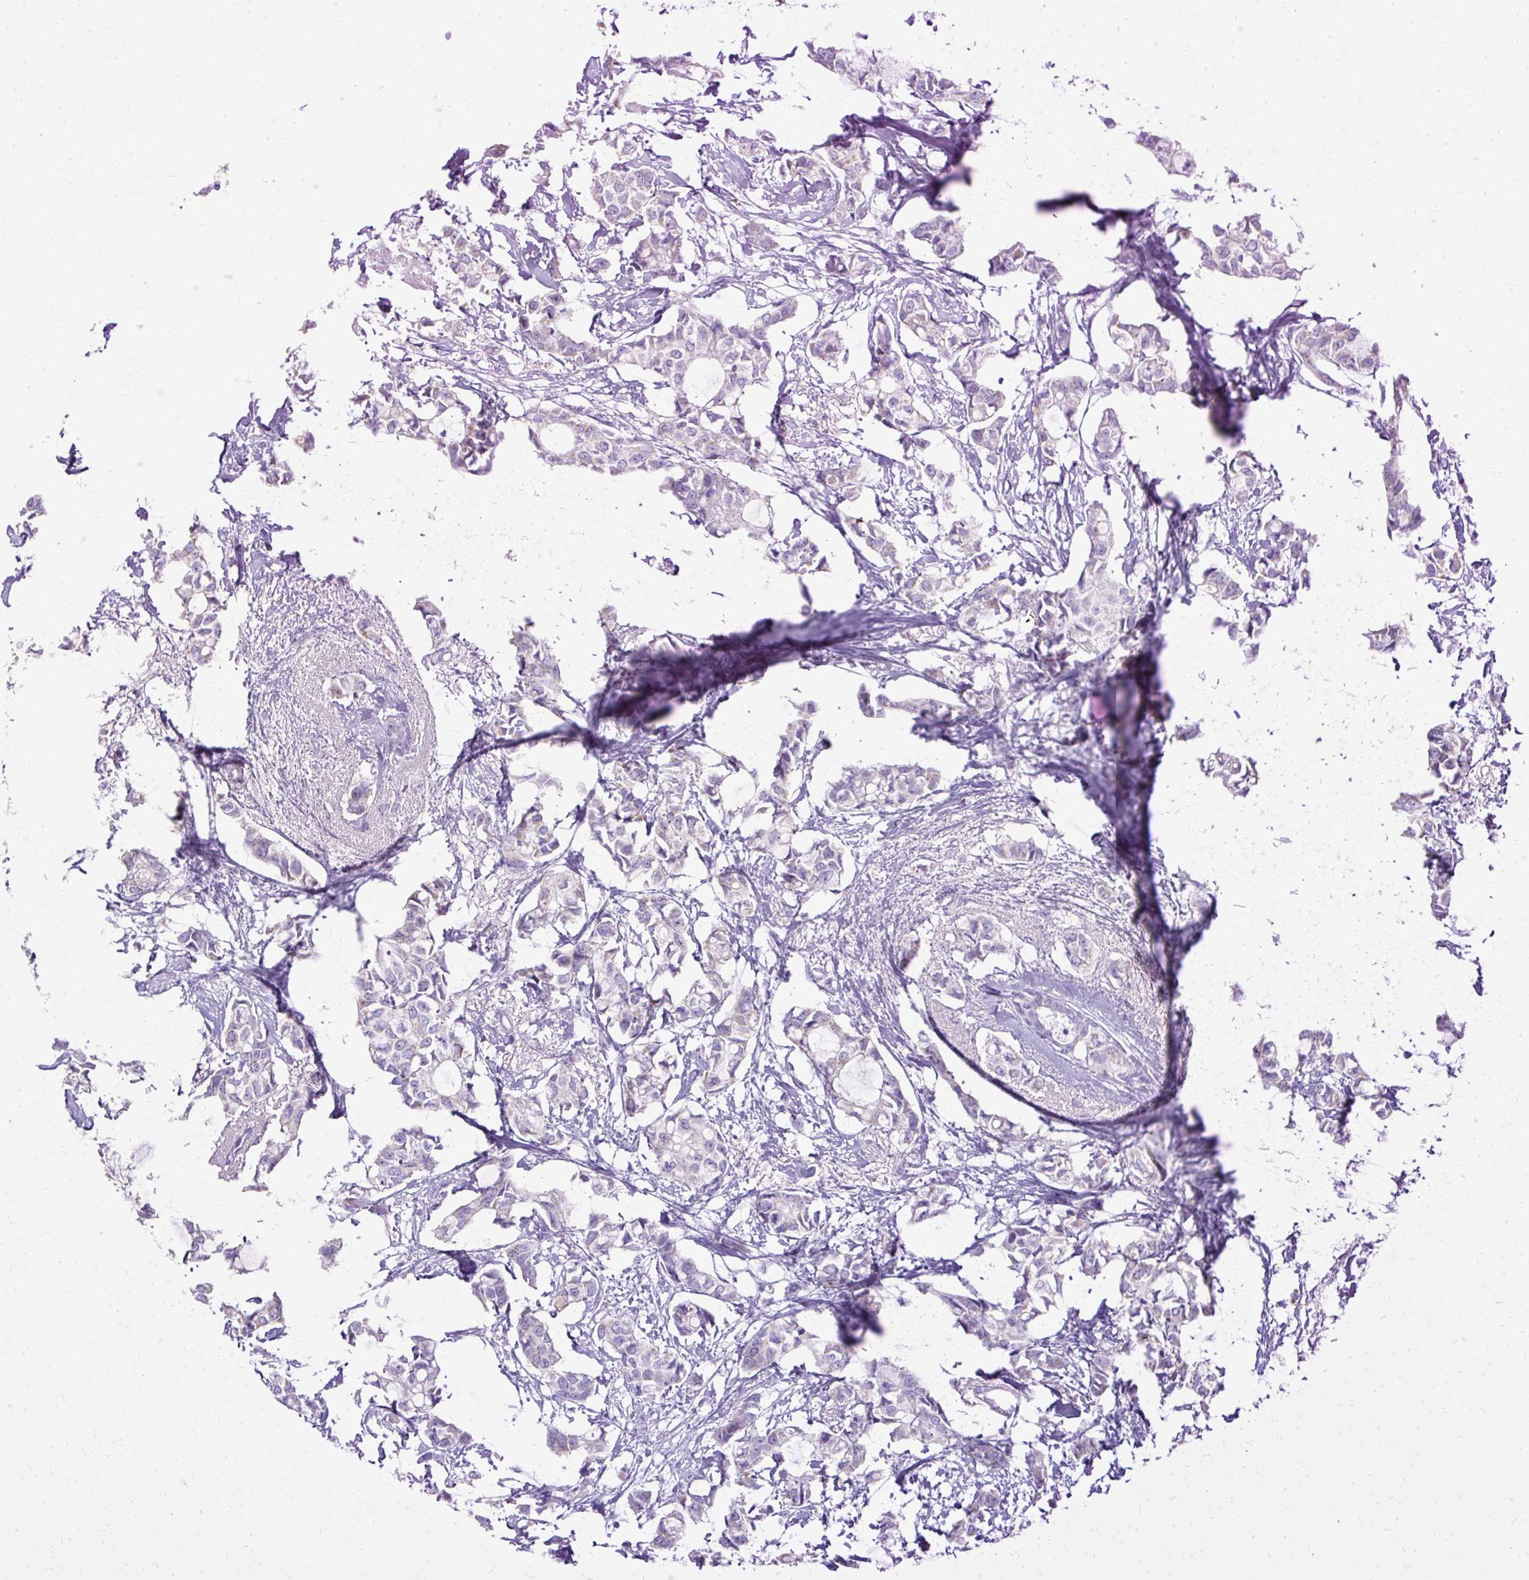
{"staining": {"intensity": "negative", "quantity": "none", "location": "none"}, "tissue": "breast cancer", "cell_type": "Tumor cells", "image_type": "cancer", "snomed": [{"axis": "morphology", "description": "Duct carcinoma"}, {"axis": "topography", "description": "Breast"}], "caption": "The immunohistochemistry photomicrograph has no significant expression in tumor cells of invasive ductal carcinoma (breast) tissue.", "gene": "HSD11B1", "patient": {"sex": "female", "age": 73}}